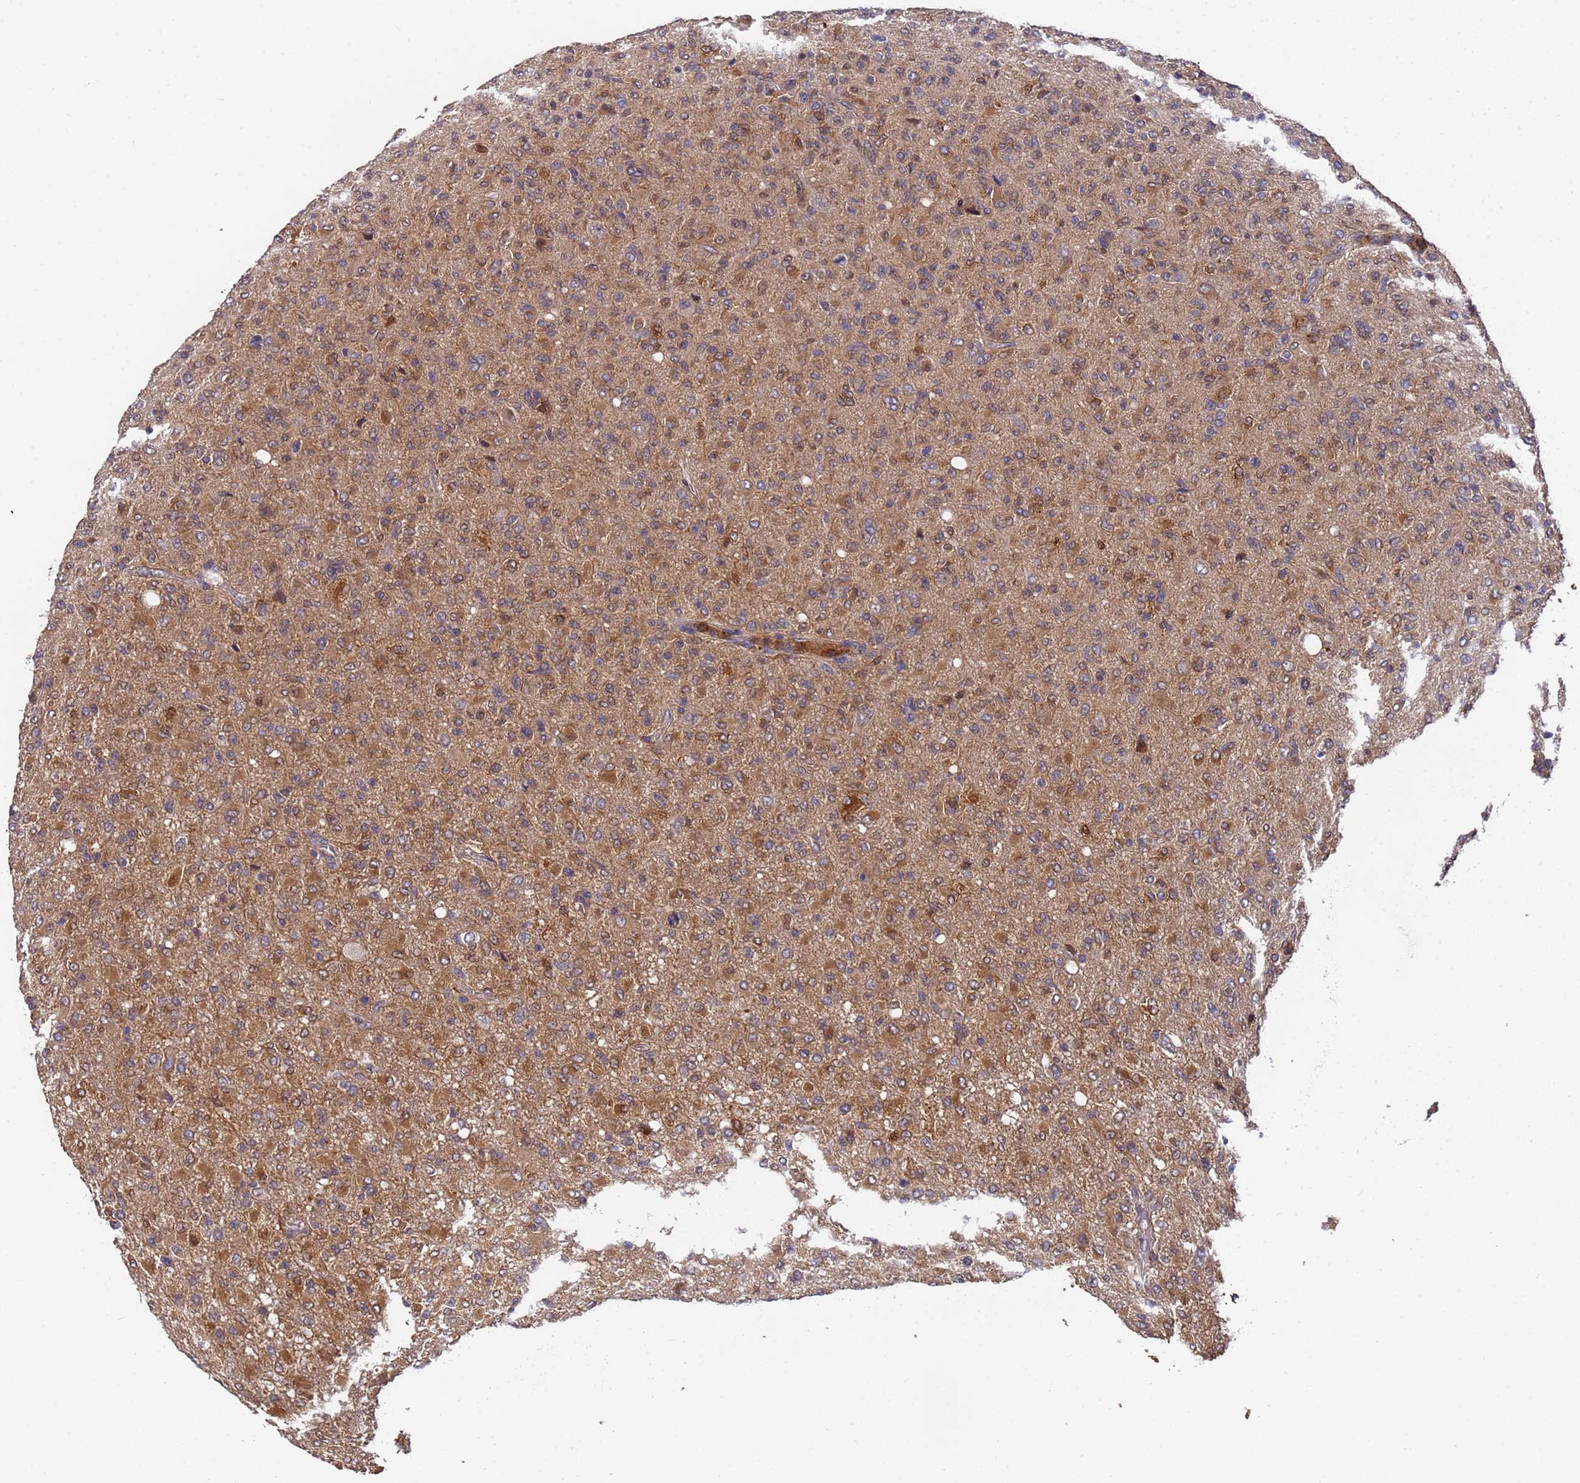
{"staining": {"intensity": "weak", "quantity": "25%-75%", "location": "cytoplasmic/membranous"}, "tissue": "glioma", "cell_type": "Tumor cells", "image_type": "cancer", "snomed": [{"axis": "morphology", "description": "Glioma, malignant, High grade"}, {"axis": "topography", "description": "Brain"}], "caption": "Protein analysis of glioma tissue reveals weak cytoplasmic/membranous positivity in about 25%-75% of tumor cells. (Stains: DAB in brown, nuclei in blue, Microscopy: brightfield microscopy at high magnification).", "gene": "GSTCD", "patient": {"sex": "female", "age": 57}}